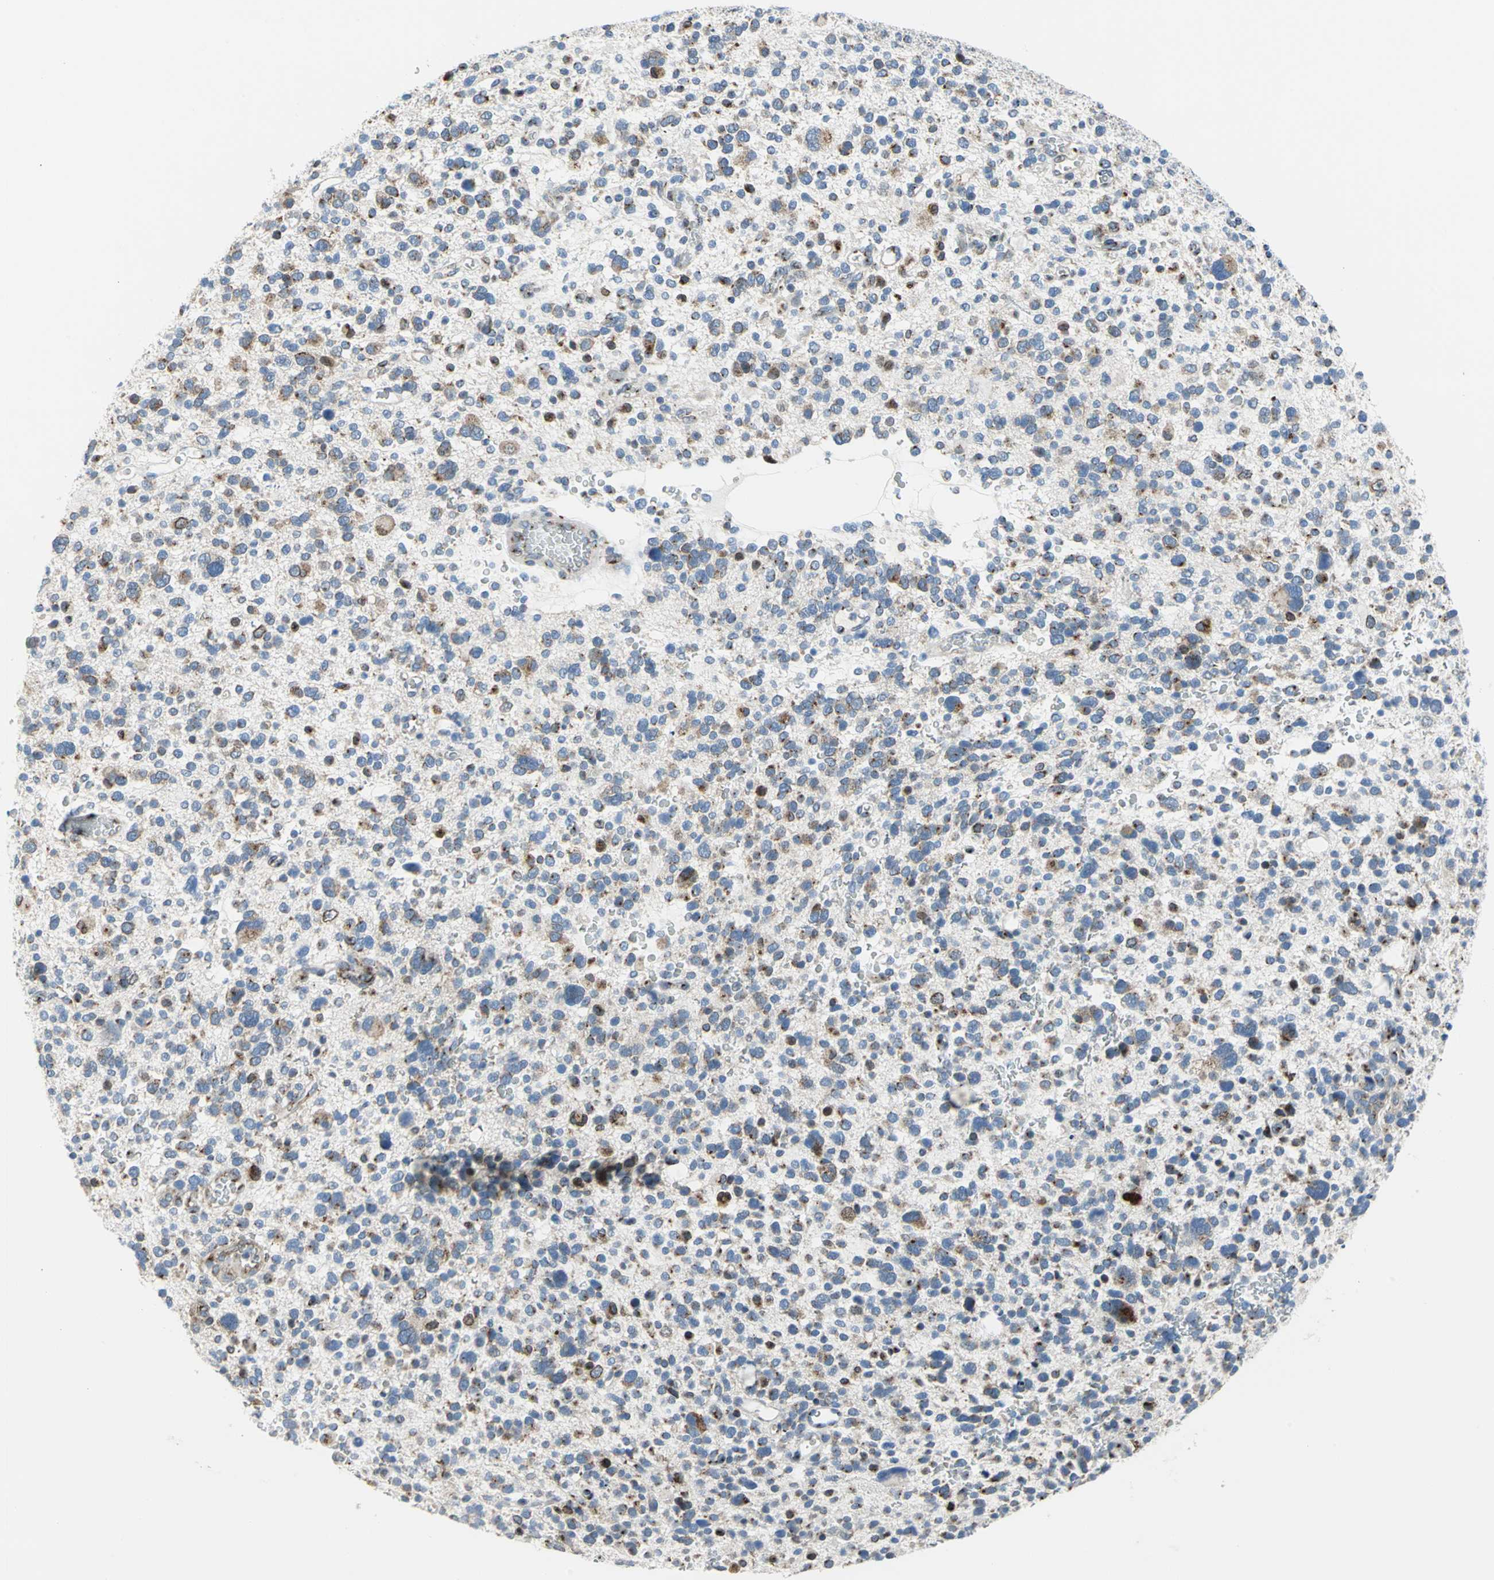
{"staining": {"intensity": "strong", "quantity": "25%-75%", "location": "cytoplasmic/membranous"}, "tissue": "glioma", "cell_type": "Tumor cells", "image_type": "cancer", "snomed": [{"axis": "morphology", "description": "Glioma, malignant, High grade"}, {"axis": "topography", "description": "Brain"}], "caption": "Tumor cells demonstrate high levels of strong cytoplasmic/membranous expression in about 25%-75% of cells in human glioma.", "gene": "GPR3", "patient": {"sex": "male", "age": 48}}